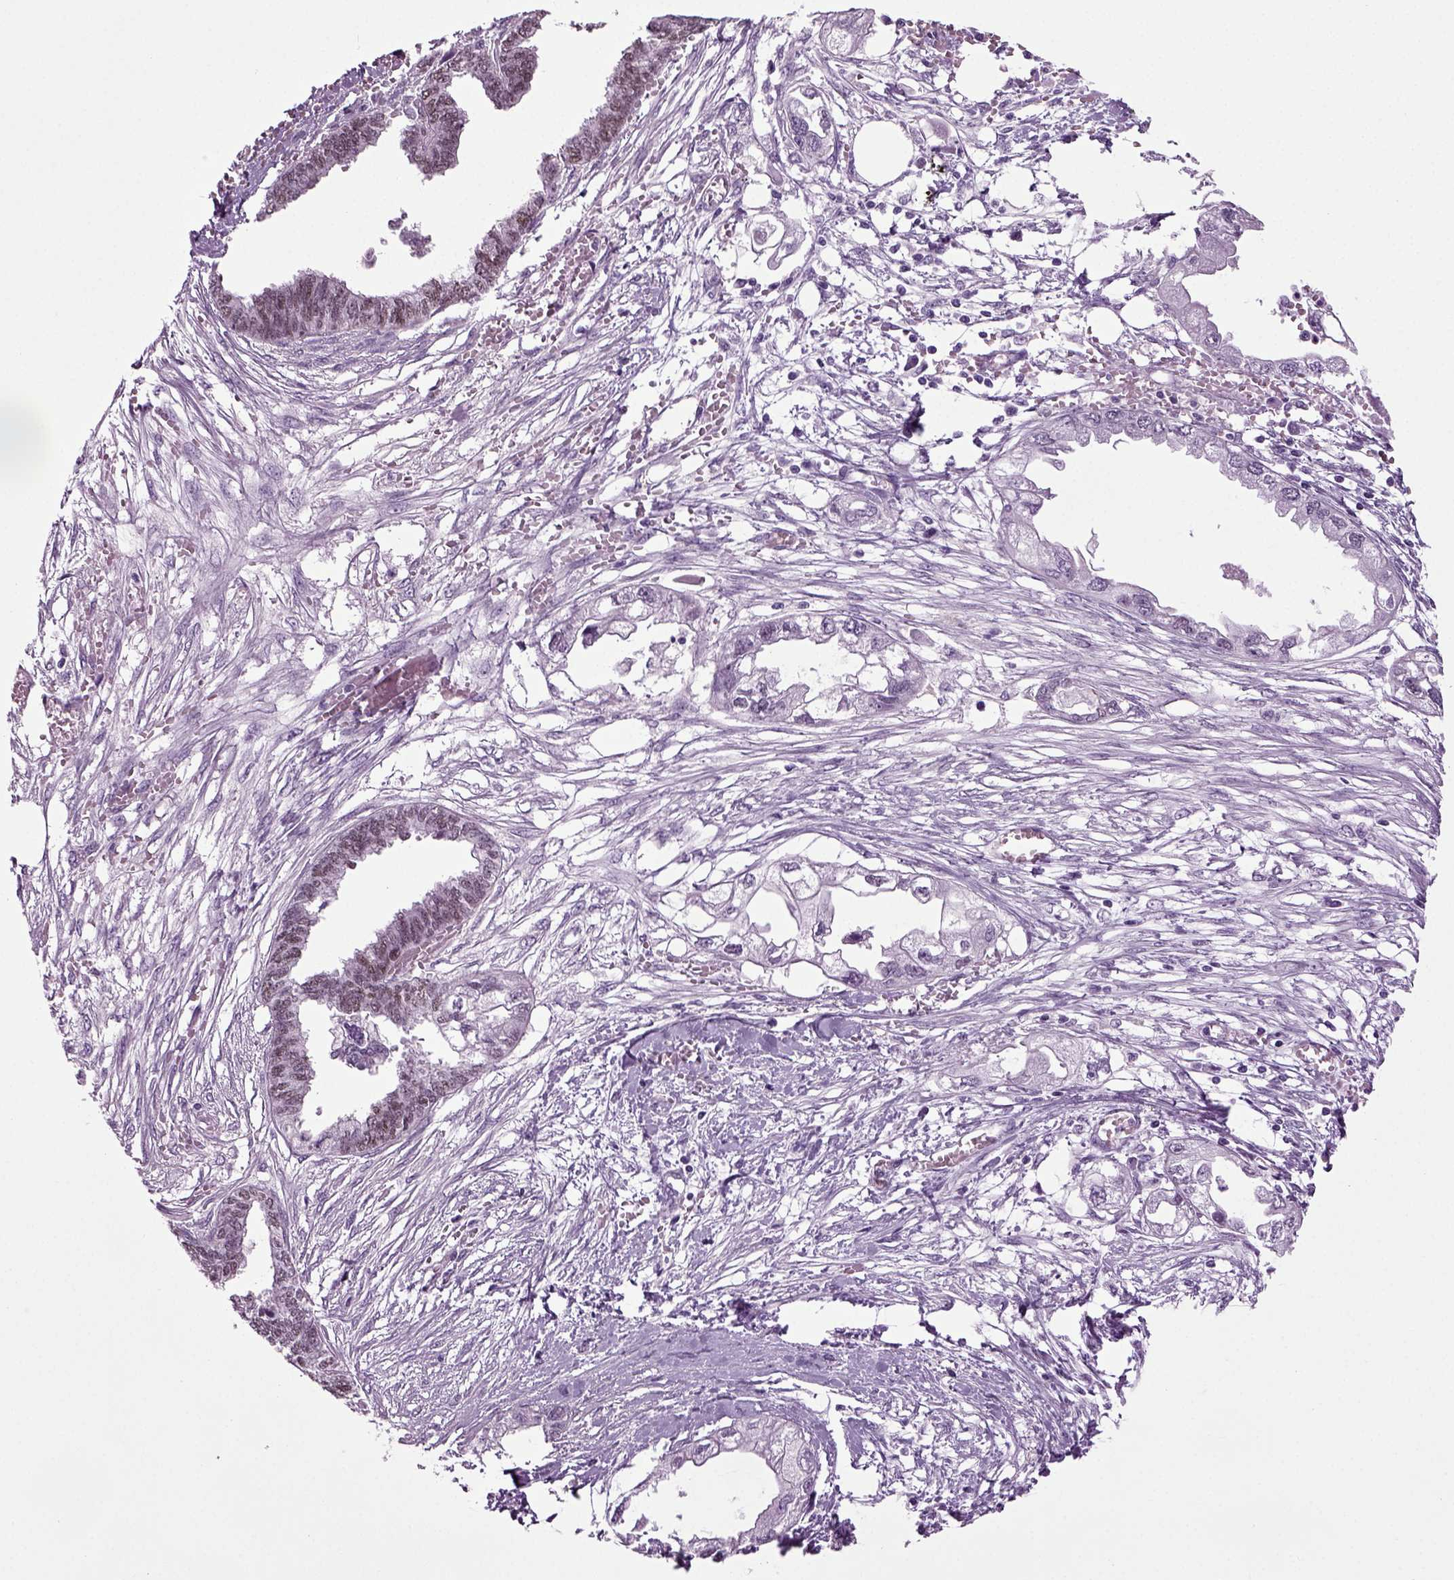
{"staining": {"intensity": "negative", "quantity": "none", "location": "none"}, "tissue": "endometrial cancer", "cell_type": "Tumor cells", "image_type": "cancer", "snomed": [{"axis": "morphology", "description": "Adenocarcinoma, NOS"}, {"axis": "morphology", "description": "Adenocarcinoma, metastatic, NOS"}, {"axis": "topography", "description": "Adipose tissue"}, {"axis": "topography", "description": "Endometrium"}], "caption": "Endometrial metastatic adenocarcinoma was stained to show a protein in brown. There is no significant staining in tumor cells.", "gene": "RFX3", "patient": {"sex": "female", "age": 67}}